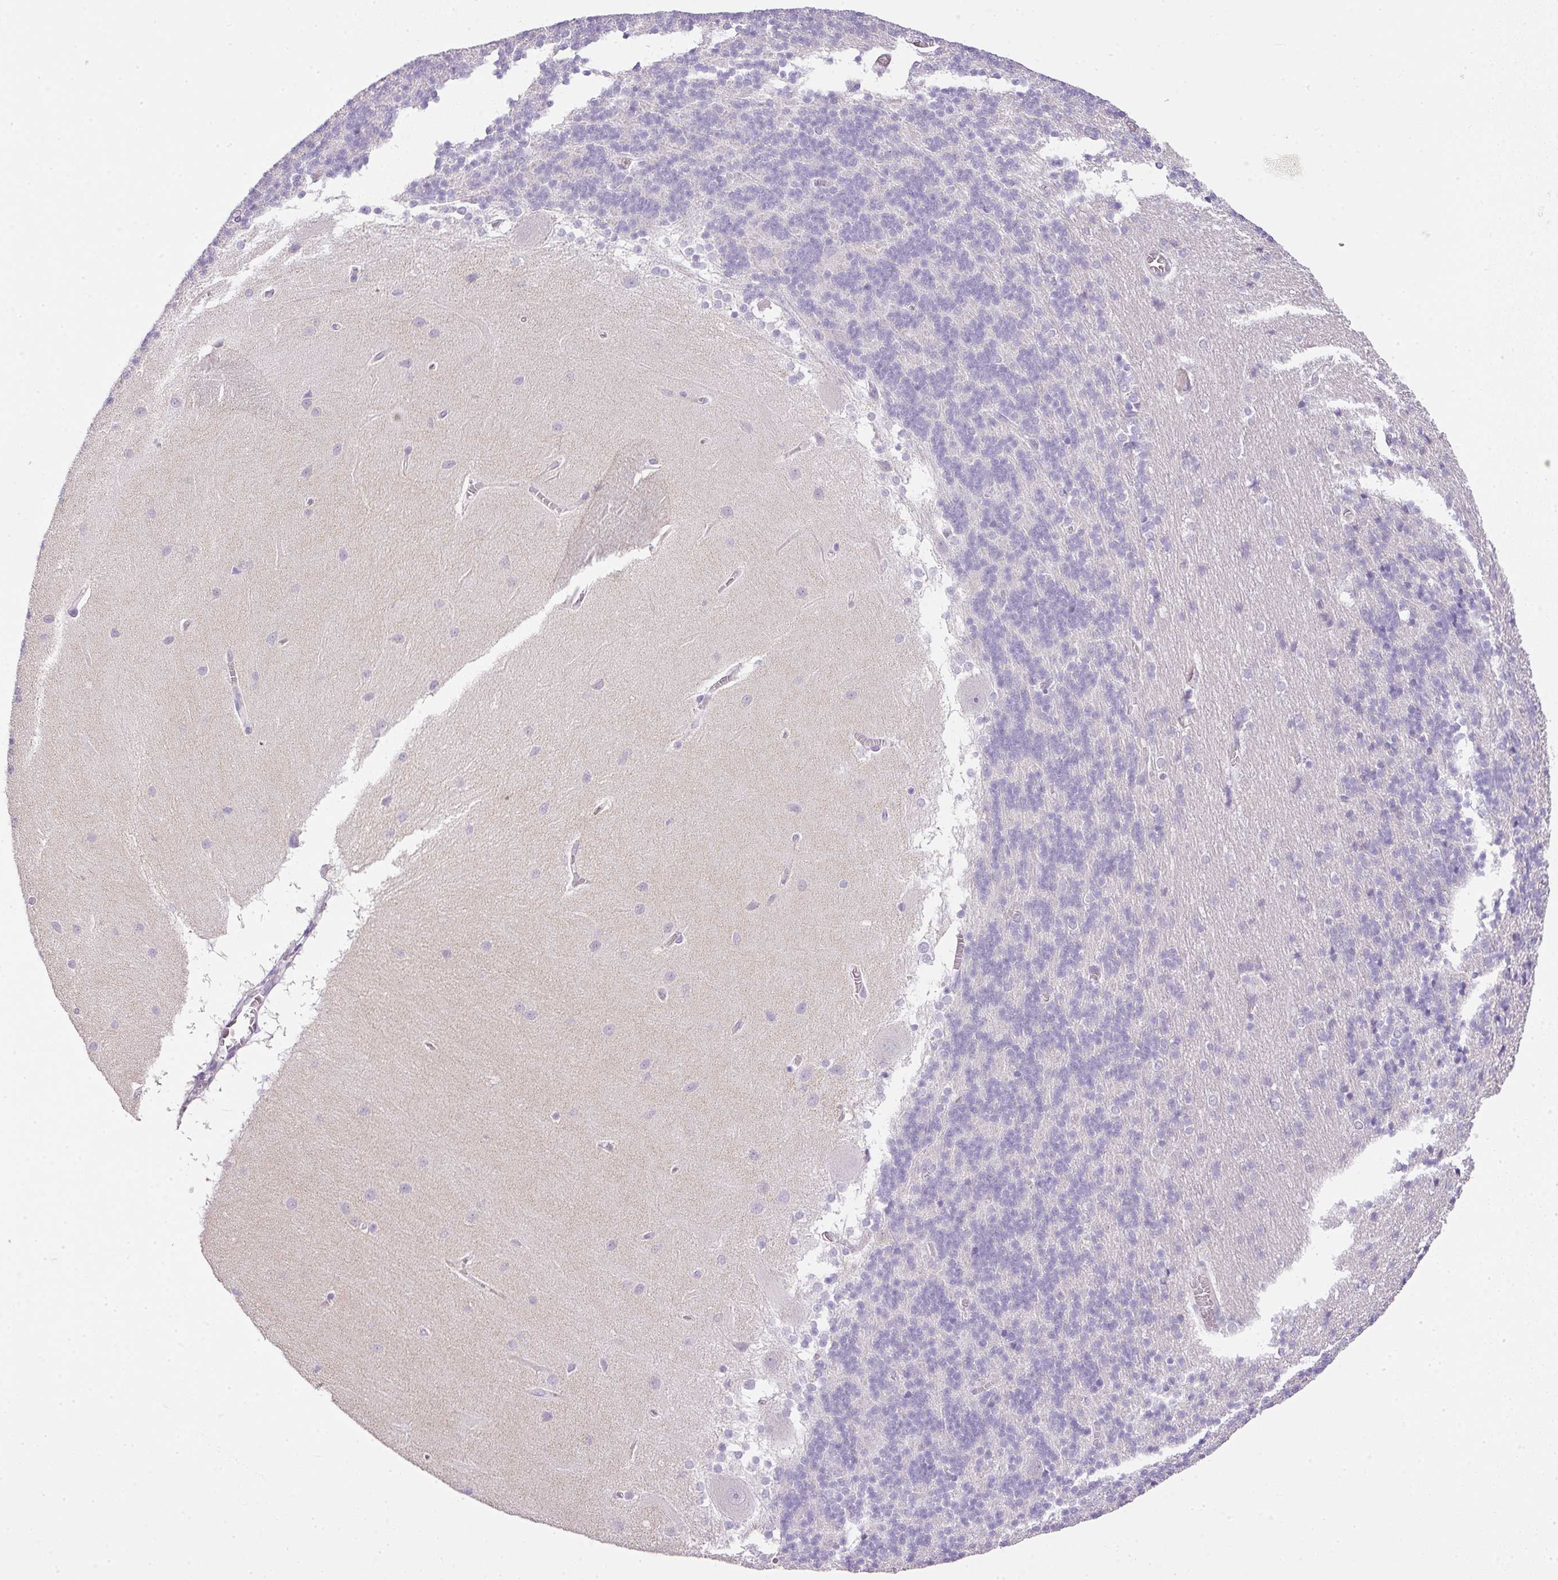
{"staining": {"intensity": "negative", "quantity": "none", "location": "none"}, "tissue": "cerebellum", "cell_type": "Cells in granular layer", "image_type": "normal", "snomed": [{"axis": "morphology", "description": "Normal tissue, NOS"}, {"axis": "topography", "description": "Cerebellum"}], "caption": "Histopathology image shows no significant protein staining in cells in granular layer of unremarkable cerebellum.", "gene": "RAX2", "patient": {"sex": "female", "age": 54}}